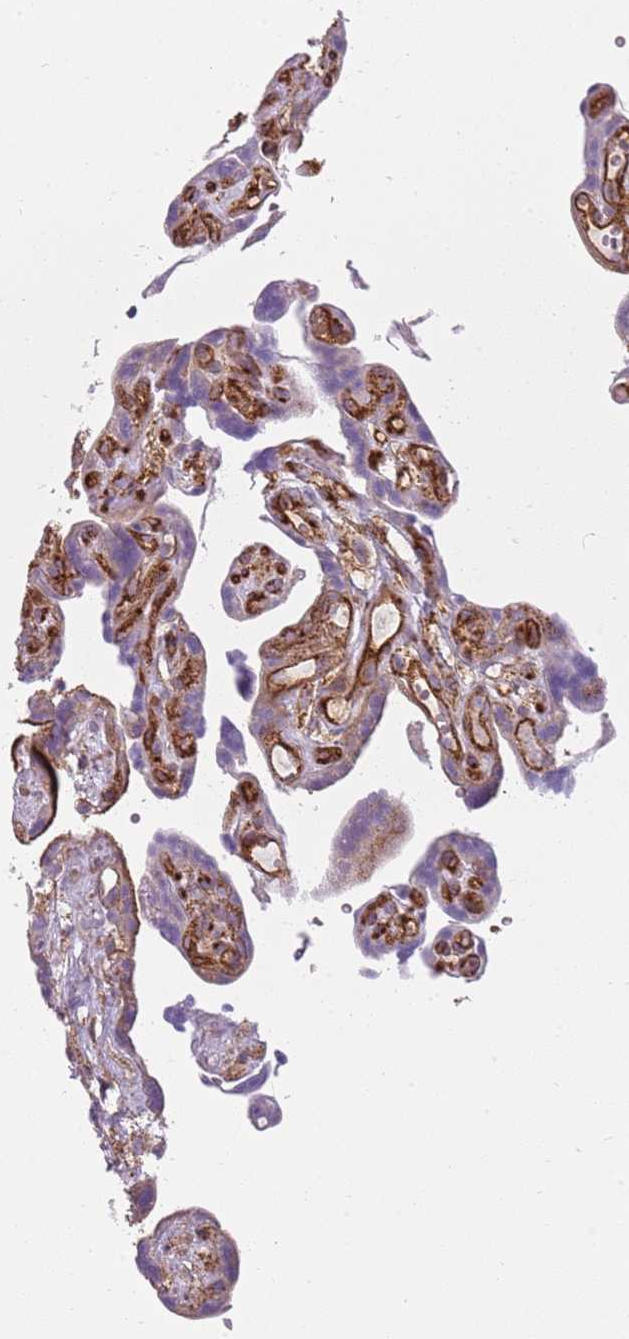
{"staining": {"intensity": "weak", "quantity": "<25%", "location": "cytoplasmic/membranous"}, "tissue": "placenta", "cell_type": "Decidual cells", "image_type": "normal", "snomed": [{"axis": "morphology", "description": "Normal tissue, NOS"}, {"axis": "topography", "description": "Placenta"}], "caption": "Image shows no protein expression in decidual cells of benign placenta. (Stains: DAB (3,3'-diaminobenzidine) immunohistochemistry with hematoxylin counter stain, Microscopy: brightfield microscopy at high magnification).", "gene": "SNX1", "patient": {"sex": "female", "age": 30}}